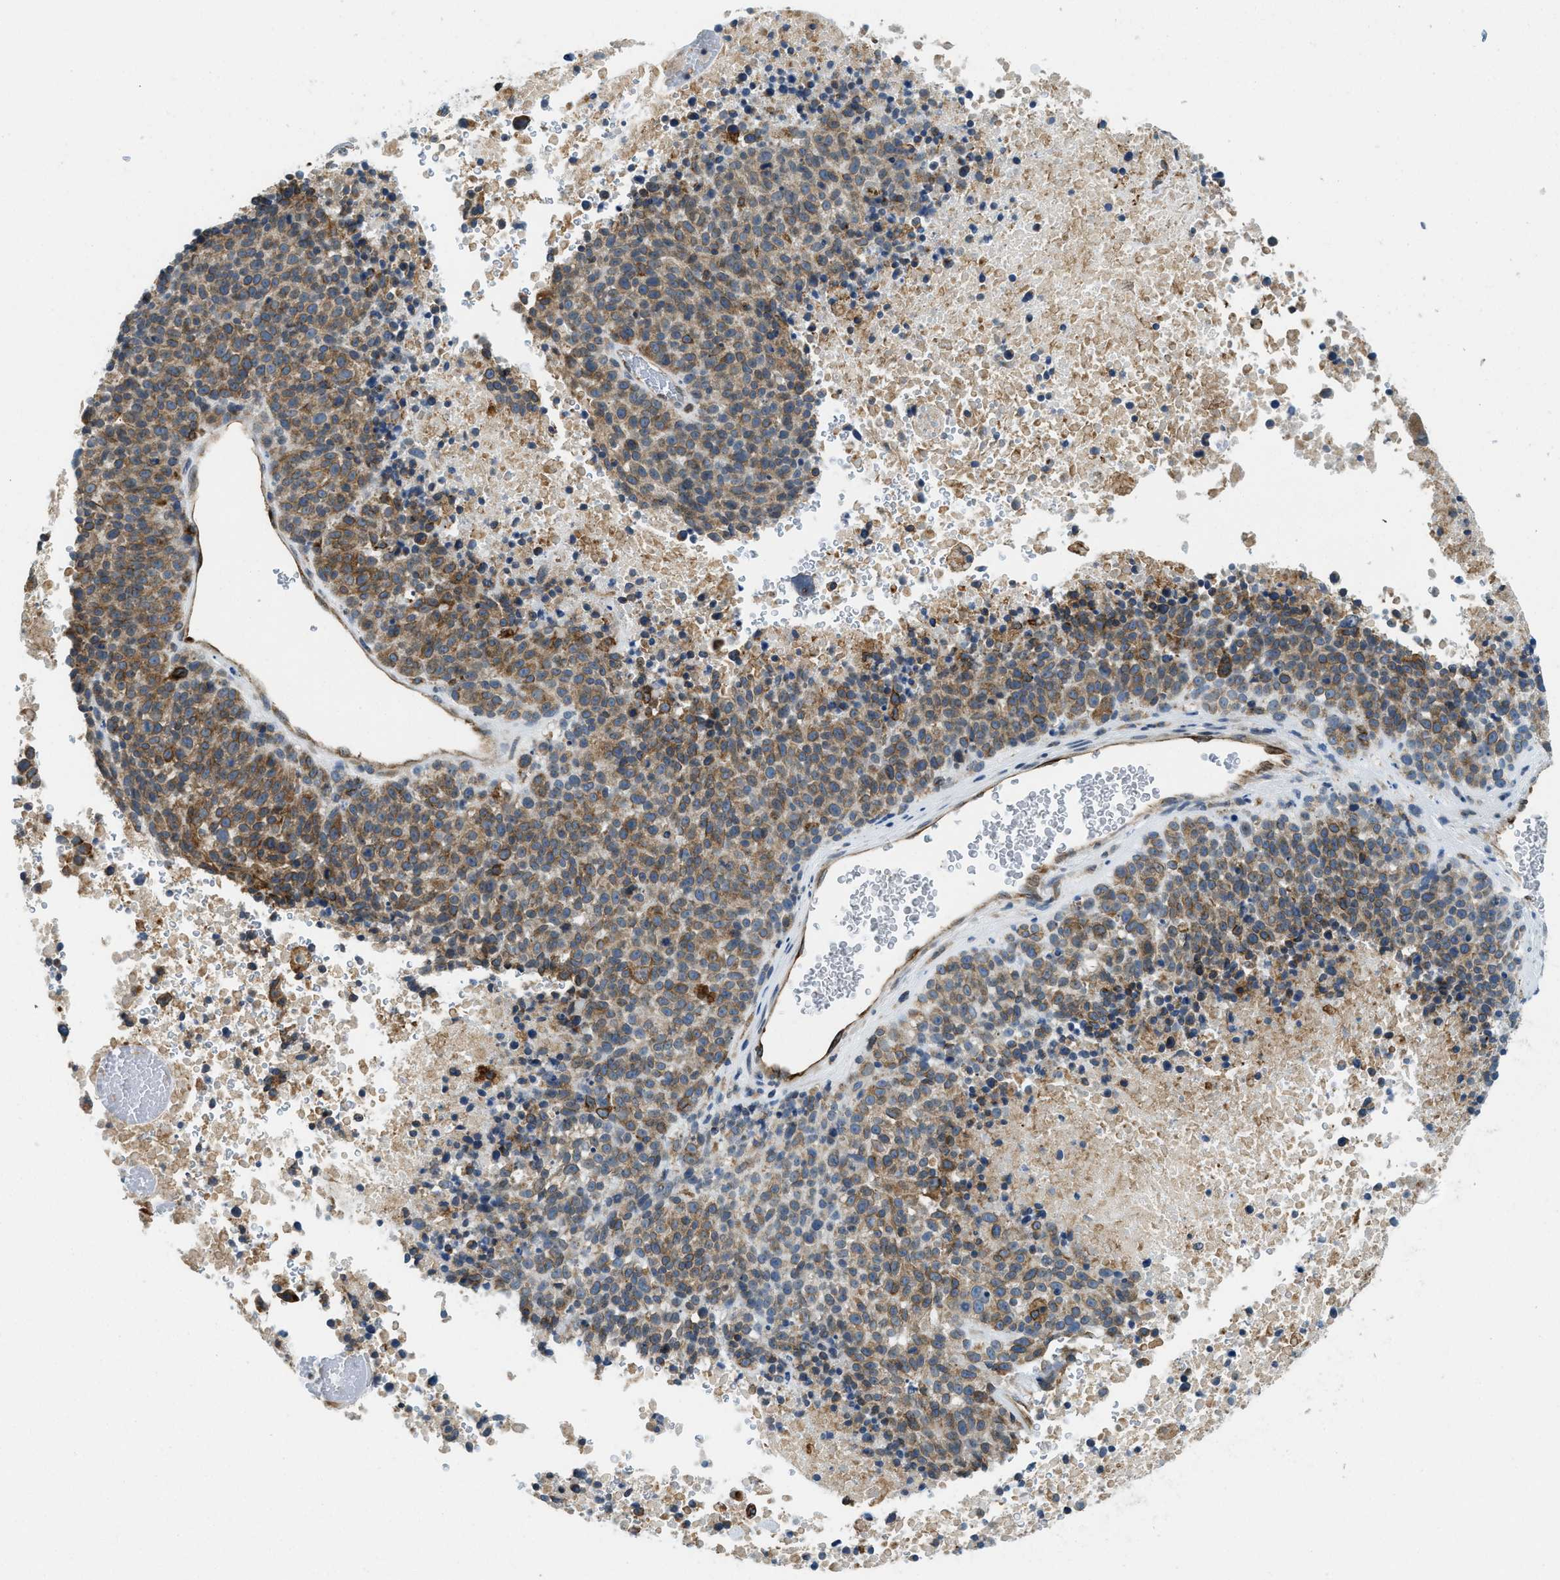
{"staining": {"intensity": "moderate", "quantity": ">75%", "location": "cytoplasmic/membranous"}, "tissue": "melanoma", "cell_type": "Tumor cells", "image_type": "cancer", "snomed": [{"axis": "morphology", "description": "Malignant melanoma, Metastatic site"}, {"axis": "topography", "description": "Cerebral cortex"}], "caption": "Immunohistochemistry of malignant melanoma (metastatic site) shows medium levels of moderate cytoplasmic/membranous staining in approximately >75% of tumor cells.", "gene": "BCAP31", "patient": {"sex": "female", "age": 52}}